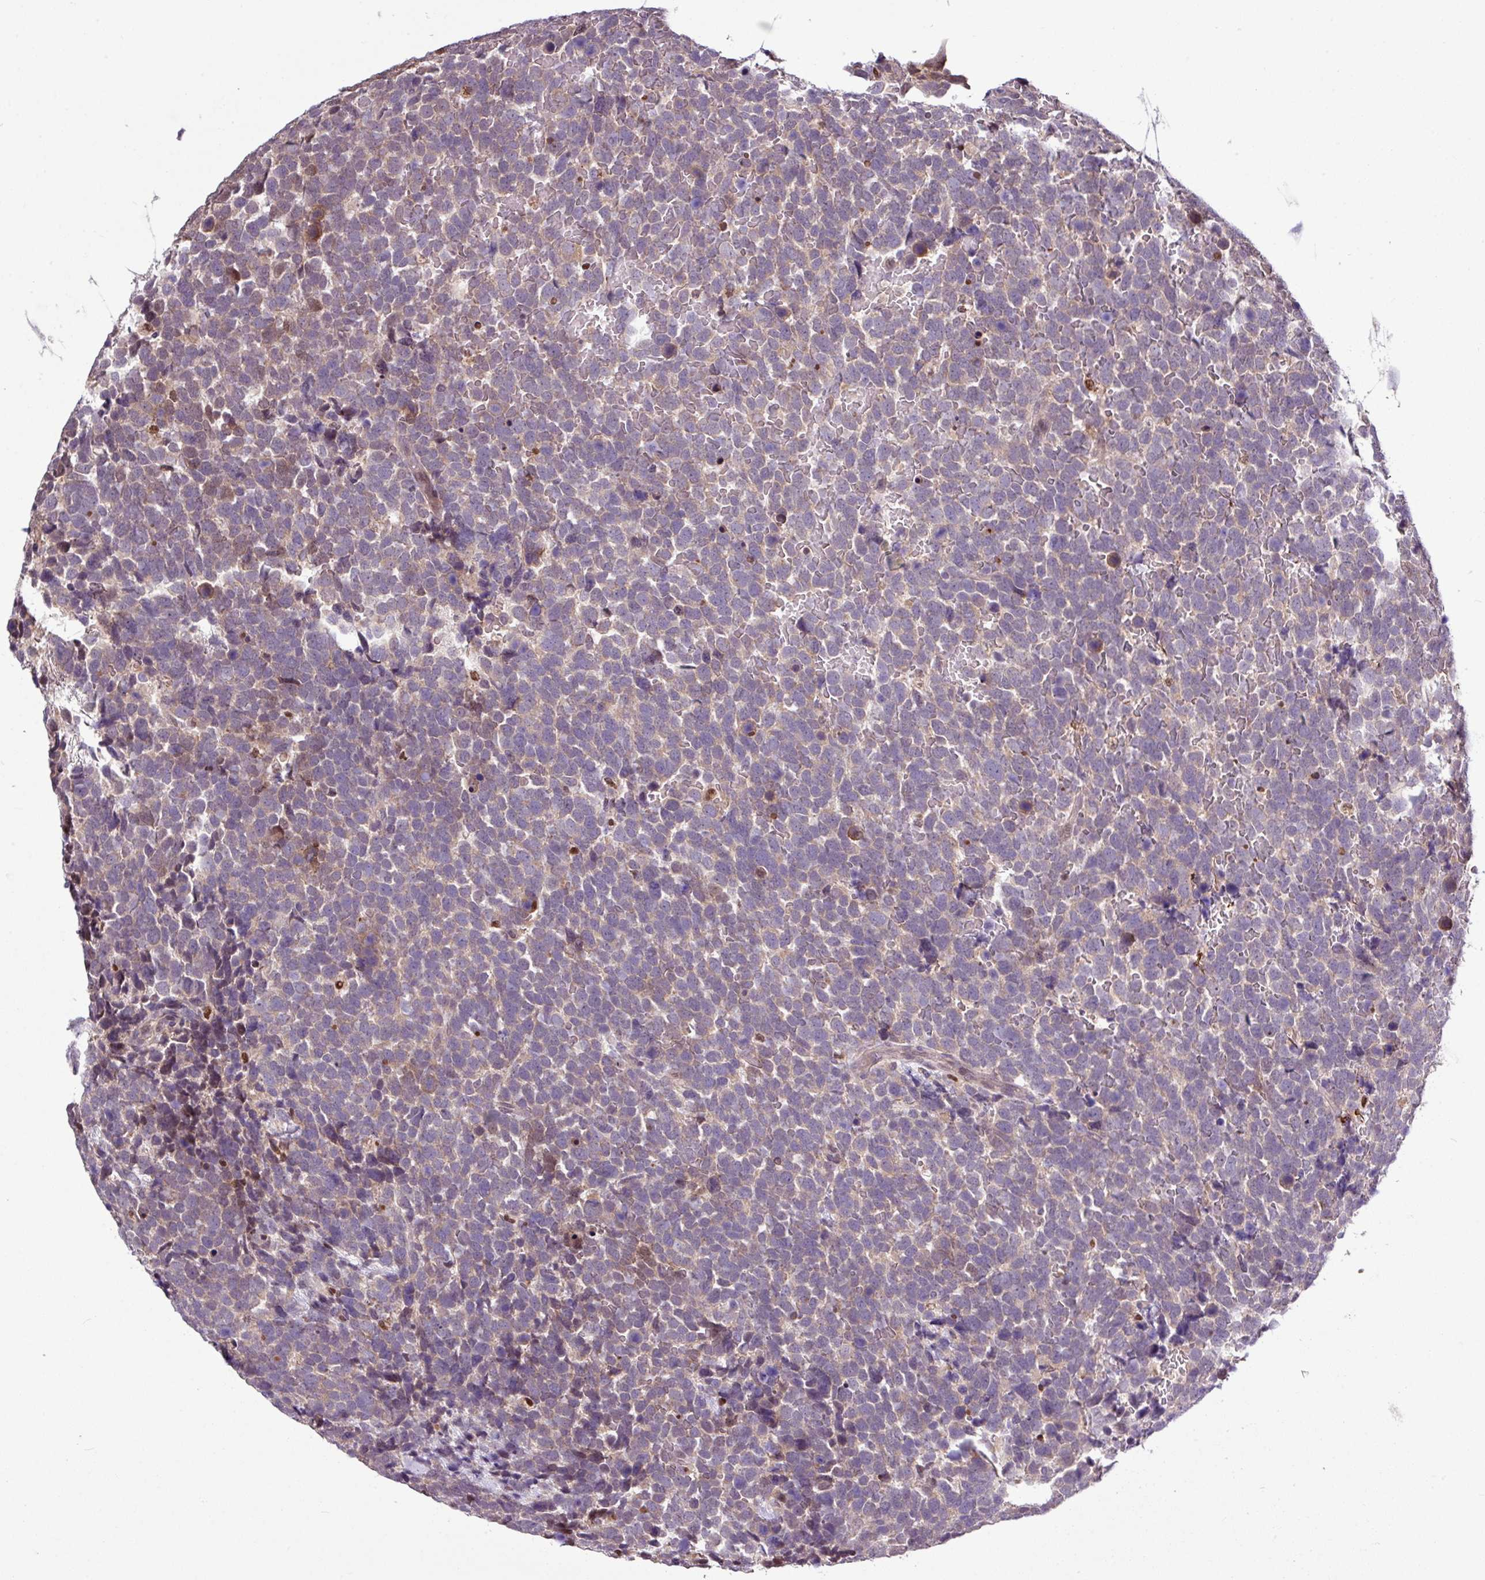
{"staining": {"intensity": "weak", "quantity": "<25%", "location": "cytoplasmic/membranous"}, "tissue": "urothelial cancer", "cell_type": "Tumor cells", "image_type": "cancer", "snomed": [{"axis": "morphology", "description": "Urothelial carcinoma, High grade"}, {"axis": "topography", "description": "Urinary bladder"}], "caption": "A micrograph of high-grade urothelial carcinoma stained for a protein displays no brown staining in tumor cells.", "gene": "SKIC2", "patient": {"sex": "female", "age": 82}}